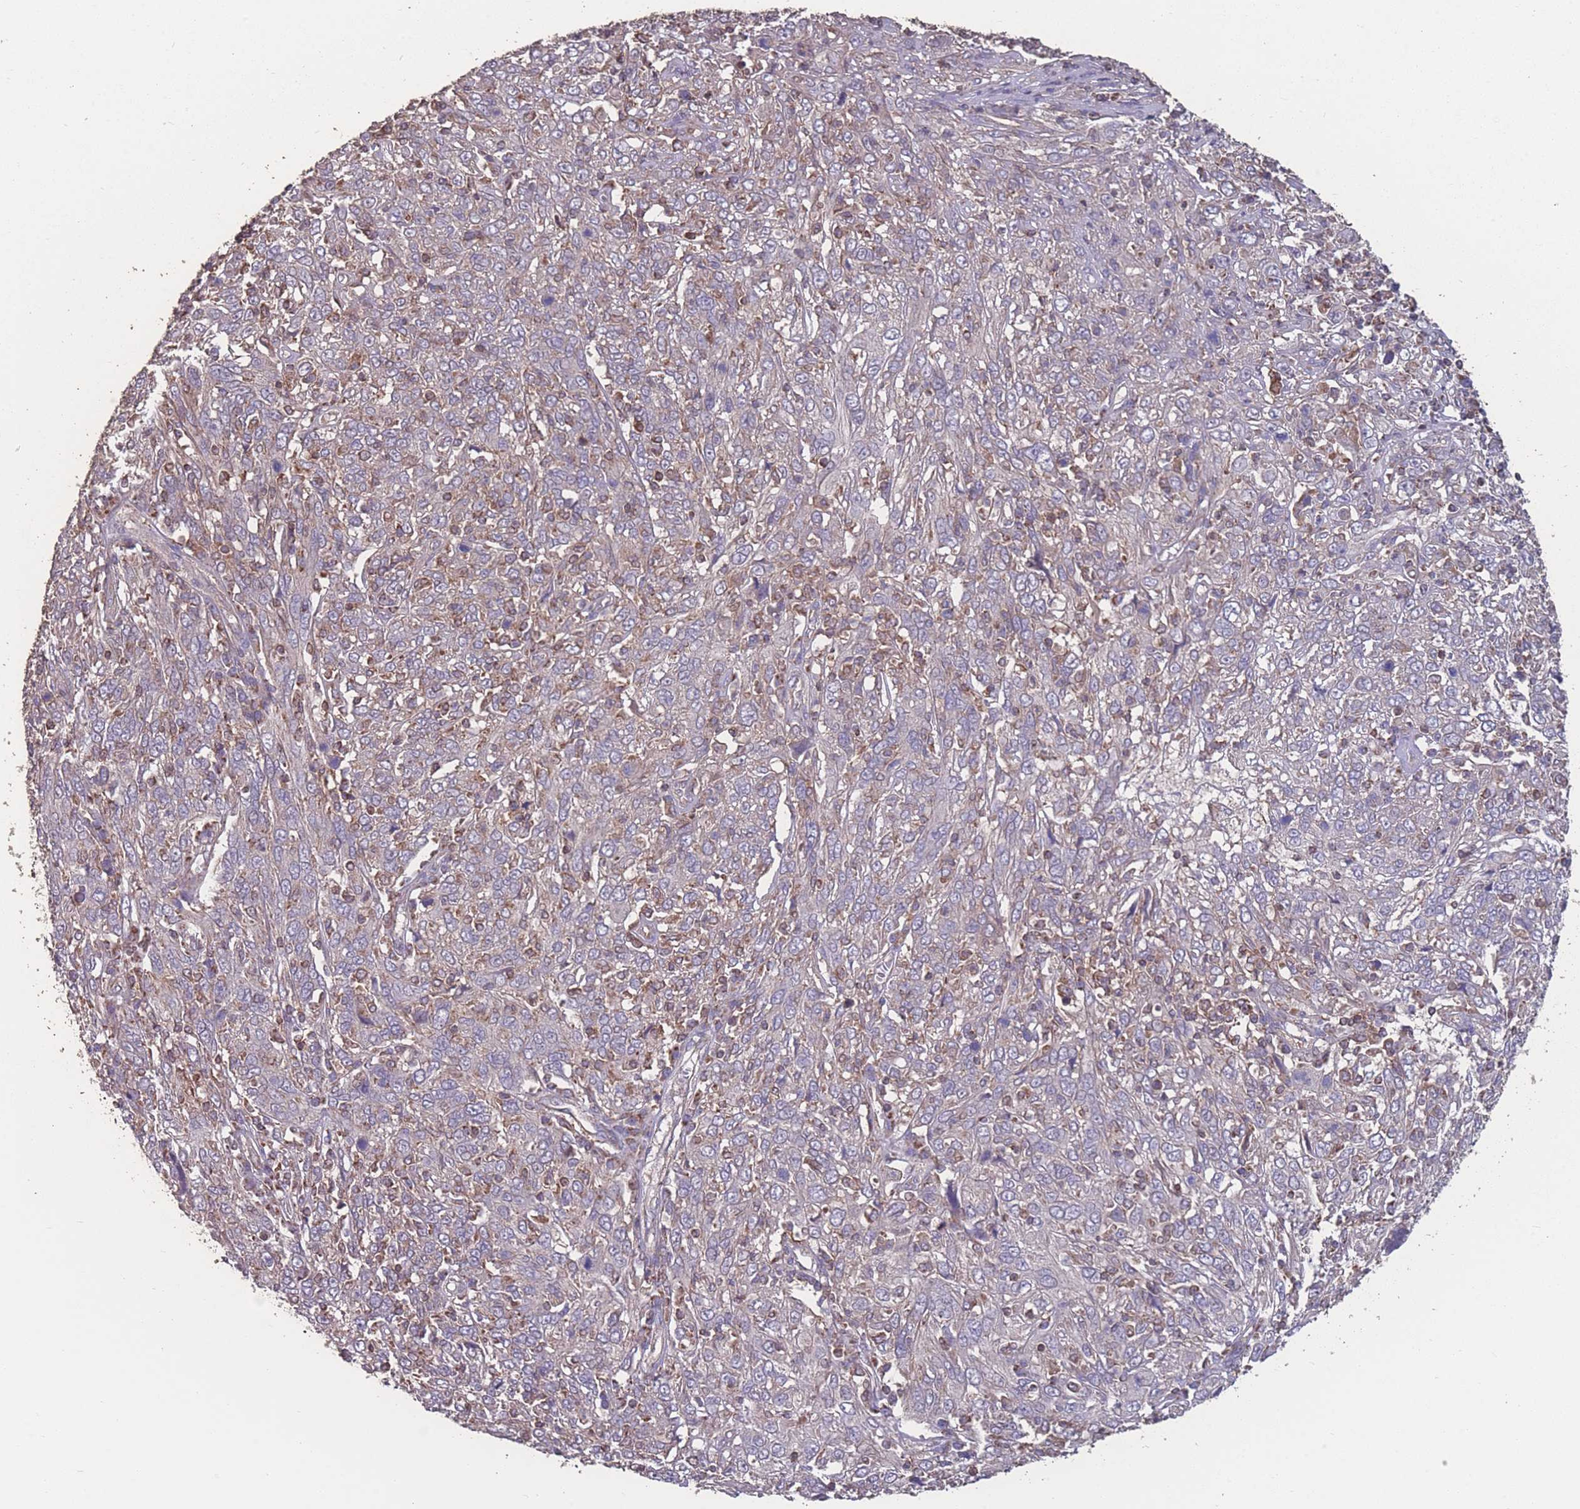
{"staining": {"intensity": "negative", "quantity": "none", "location": "none"}, "tissue": "cervical cancer", "cell_type": "Tumor cells", "image_type": "cancer", "snomed": [{"axis": "morphology", "description": "Squamous cell carcinoma, NOS"}, {"axis": "topography", "description": "Cervix"}], "caption": "Tumor cells show no significant protein expression in squamous cell carcinoma (cervical).", "gene": "NUDT21", "patient": {"sex": "female", "age": 46}}